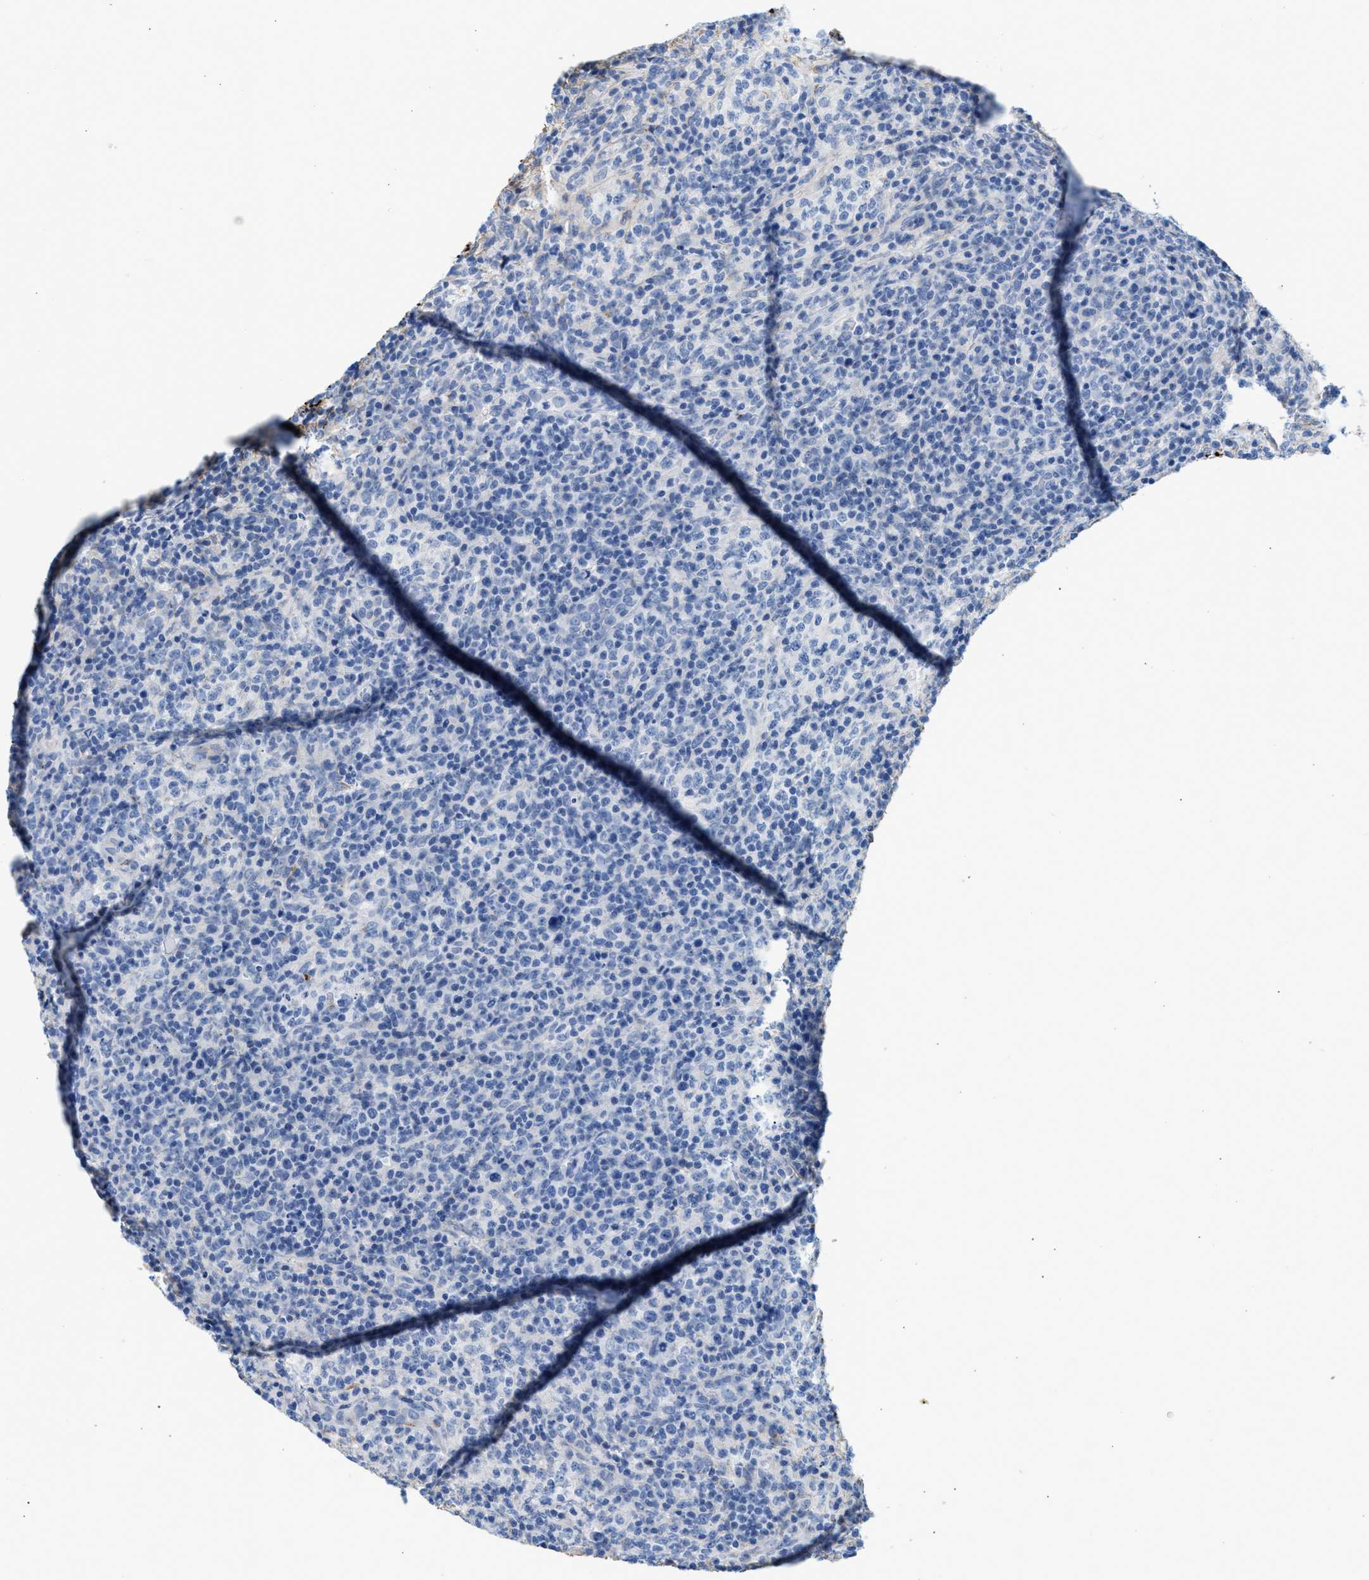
{"staining": {"intensity": "negative", "quantity": "none", "location": "none"}, "tissue": "lymphoma", "cell_type": "Tumor cells", "image_type": "cancer", "snomed": [{"axis": "morphology", "description": "Malignant lymphoma, non-Hodgkin's type, High grade"}, {"axis": "topography", "description": "Lymph node"}], "caption": "A high-resolution photomicrograph shows immunohistochemistry staining of lymphoma, which displays no significant positivity in tumor cells.", "gene": "TNR", "patient": {"sex": "female", "age": 76}}